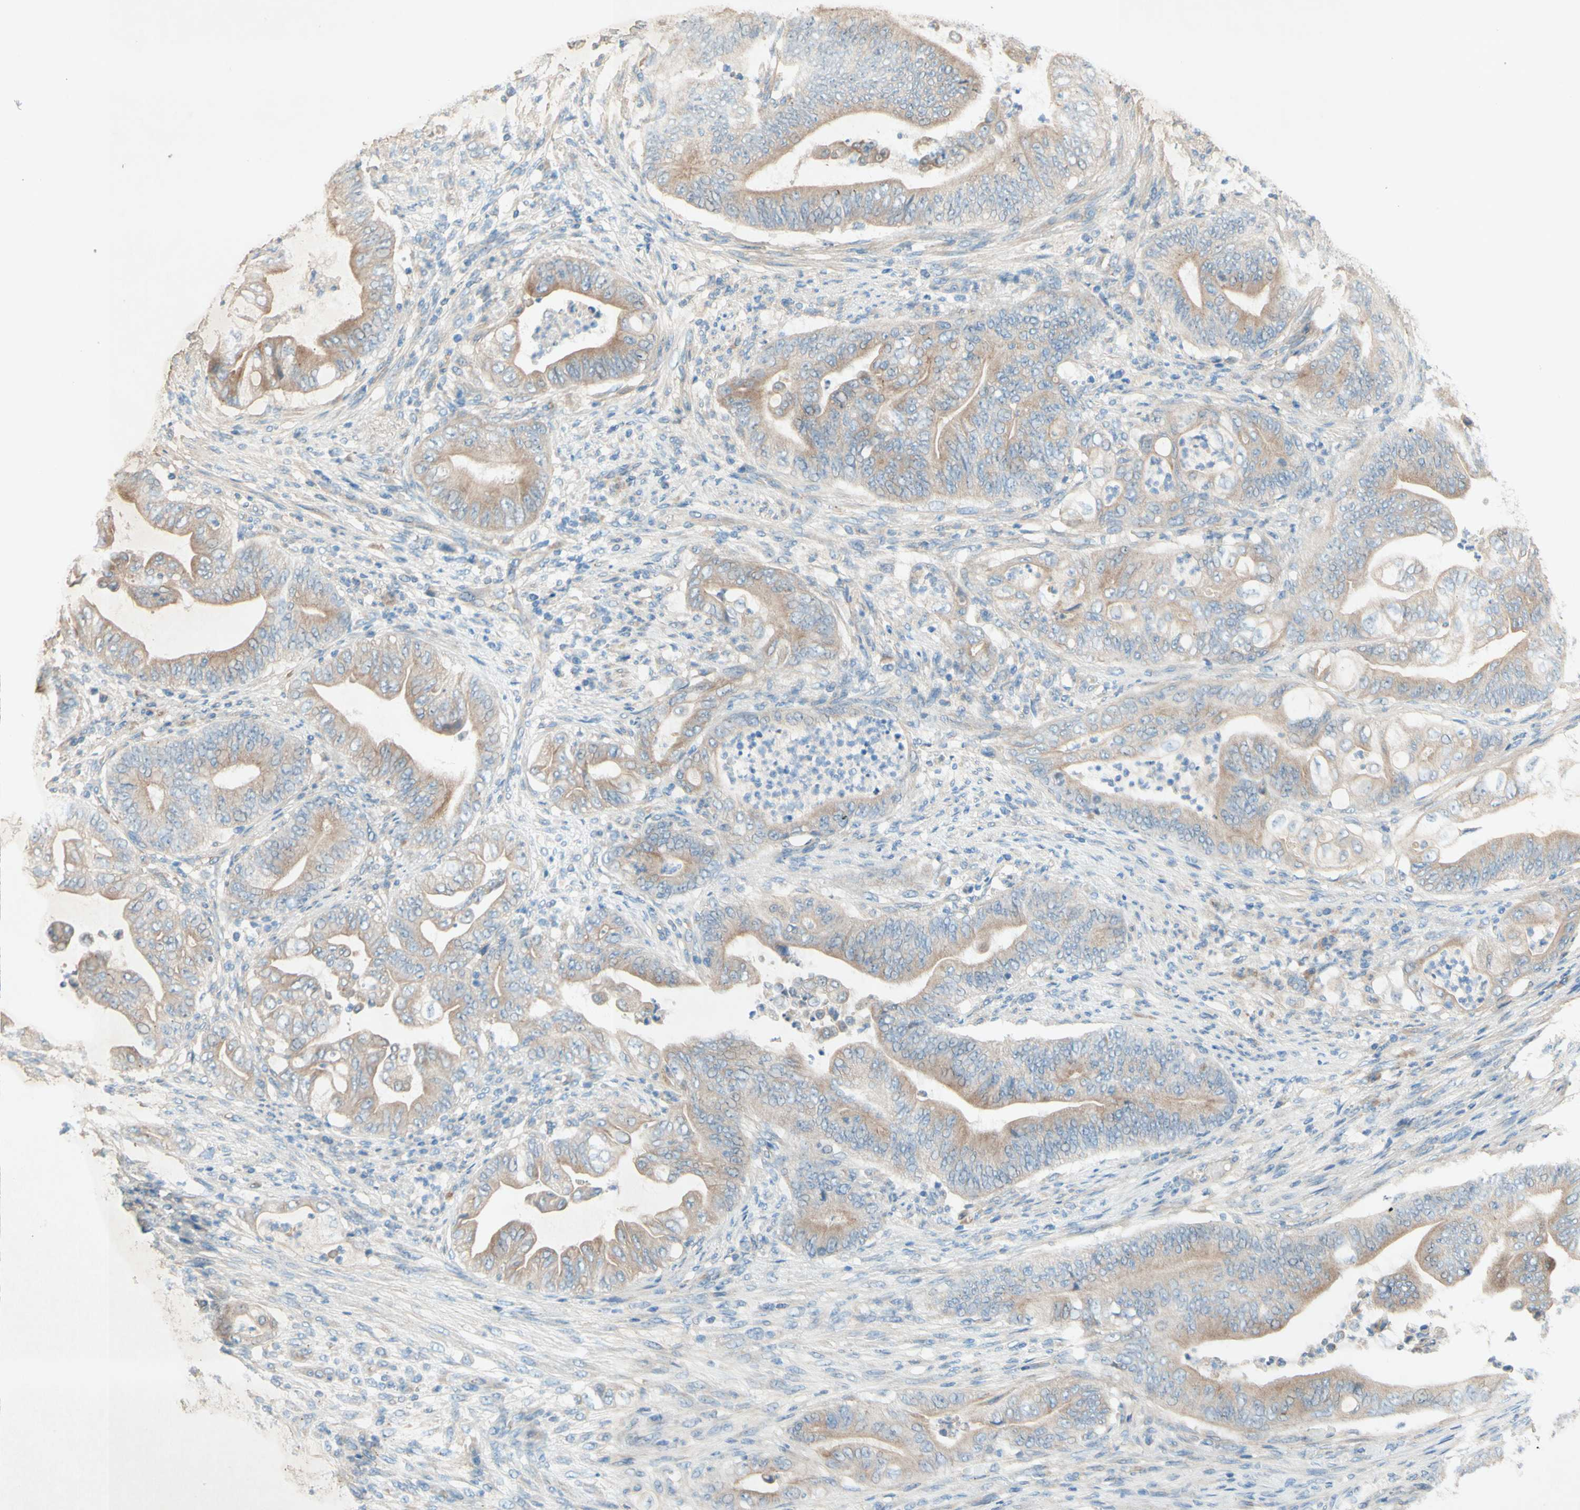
{"staining": {"intensity": "weak", "quantity": ">75%", "location": "cytoplasmic/membranous"}, "tissue": "stomach cancer", "cell_type": "Tumor cells", "image_type": "cancer", "snomed": [{"axis": "morphology", "description": "Adenocarcinoma, NOS"}, {"axis": "topography", "description": "Stomach"}], "caption": "Immunohistochemistry (DAB (3,3'-diaminobenzidine)) staining of adenocarcinoma (stomach) reveals weak cytoplasmic/membranous protein expression in about >75% of tumor cells.", "gene": "IL2", "patient": {"sex": "female", "age": 73}}